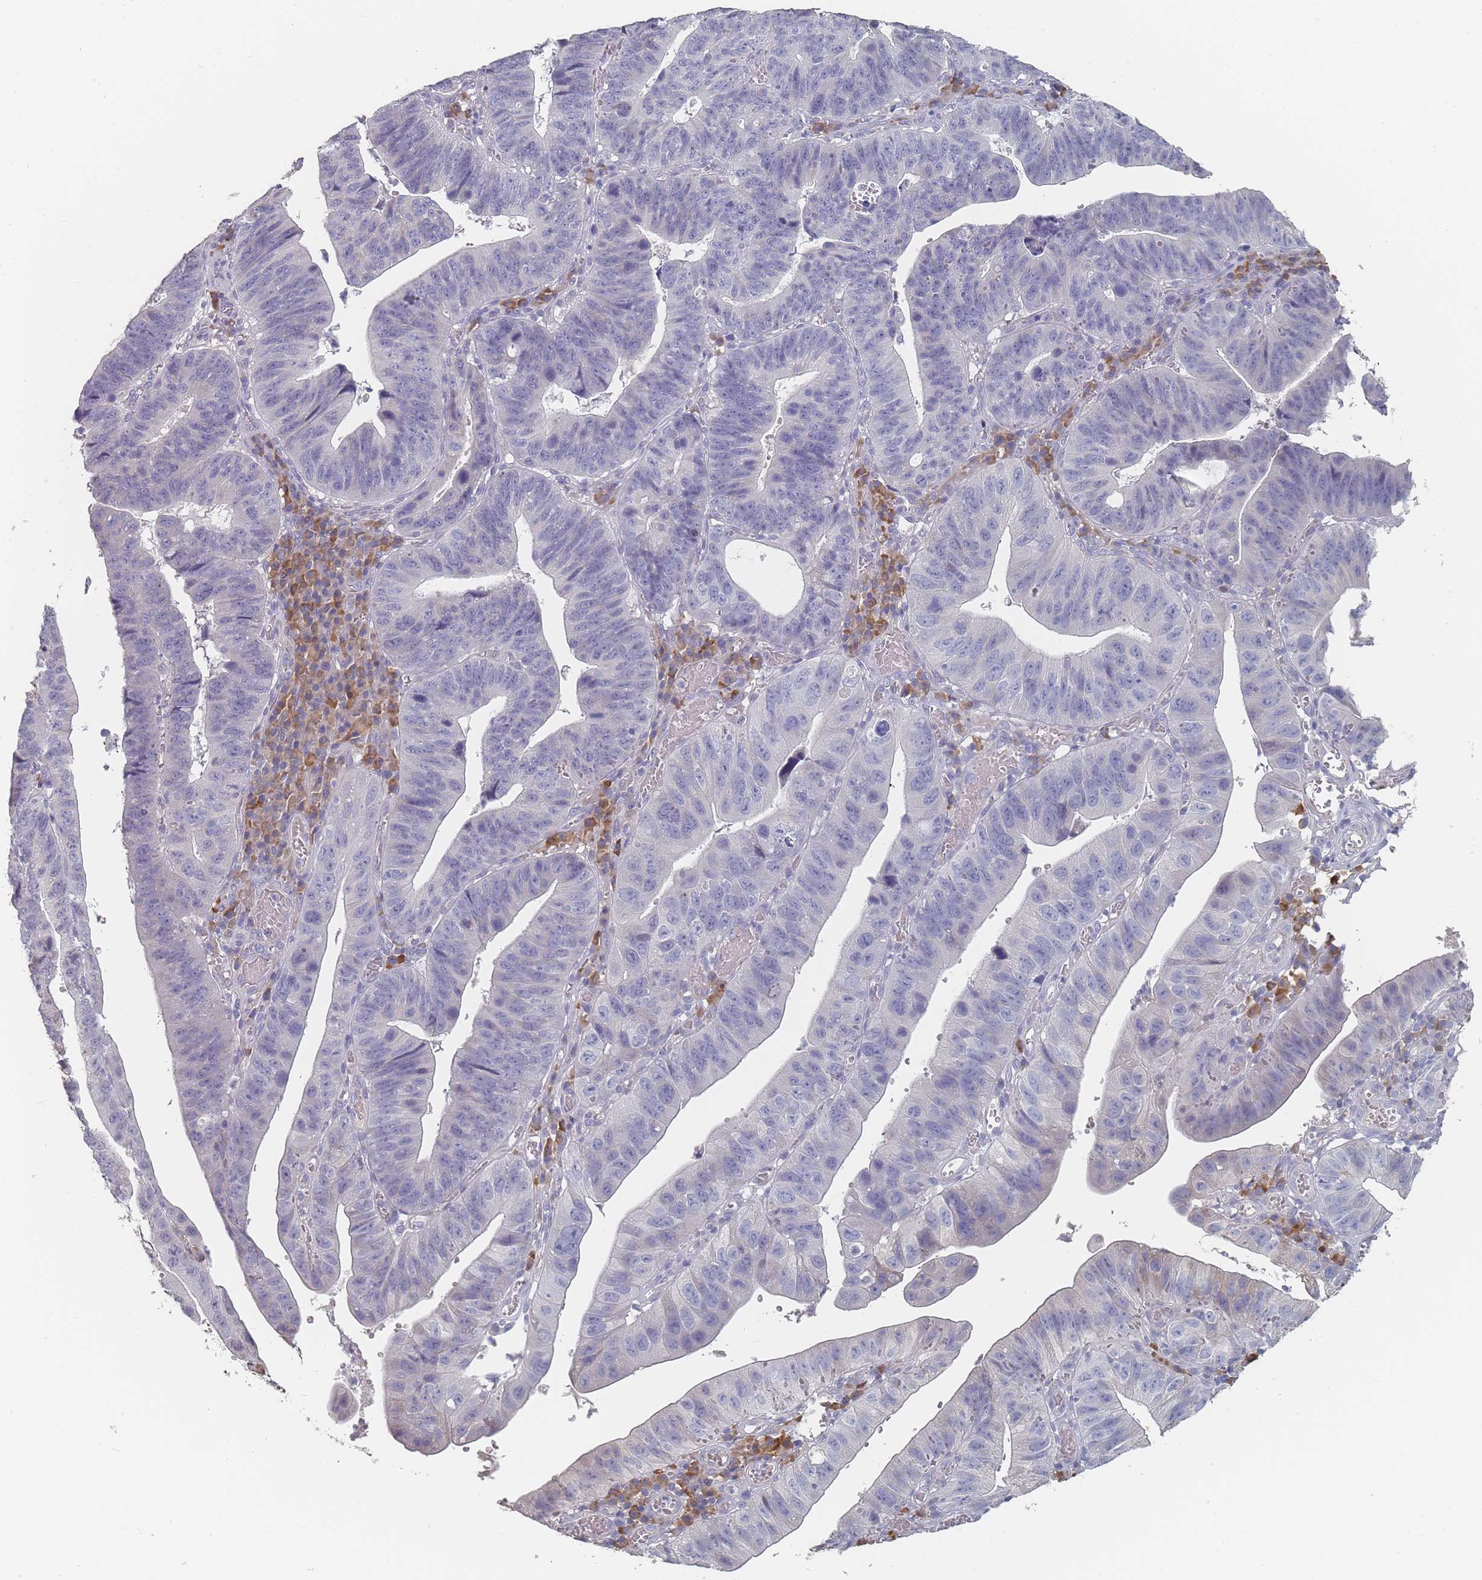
{"staining": {"intensity": "negative", "quantity": "none", "location": "none"}, "tissue": "stomach cancer", "cell_type": "Tumor cells", "image_type": "cancer", "snomed": [{"axis": "morphology", "description": "Adenocarcinoma, NOS"}, {"axis": "topography", "description": "Stomach"}], "caption": "The immunohistochemistry (IHC) micrograph has no significant expression in tumor cells of stomach cancer tissue.", "gene": "SLC35E4", "patient": {"sex": "male", "age": 59}}